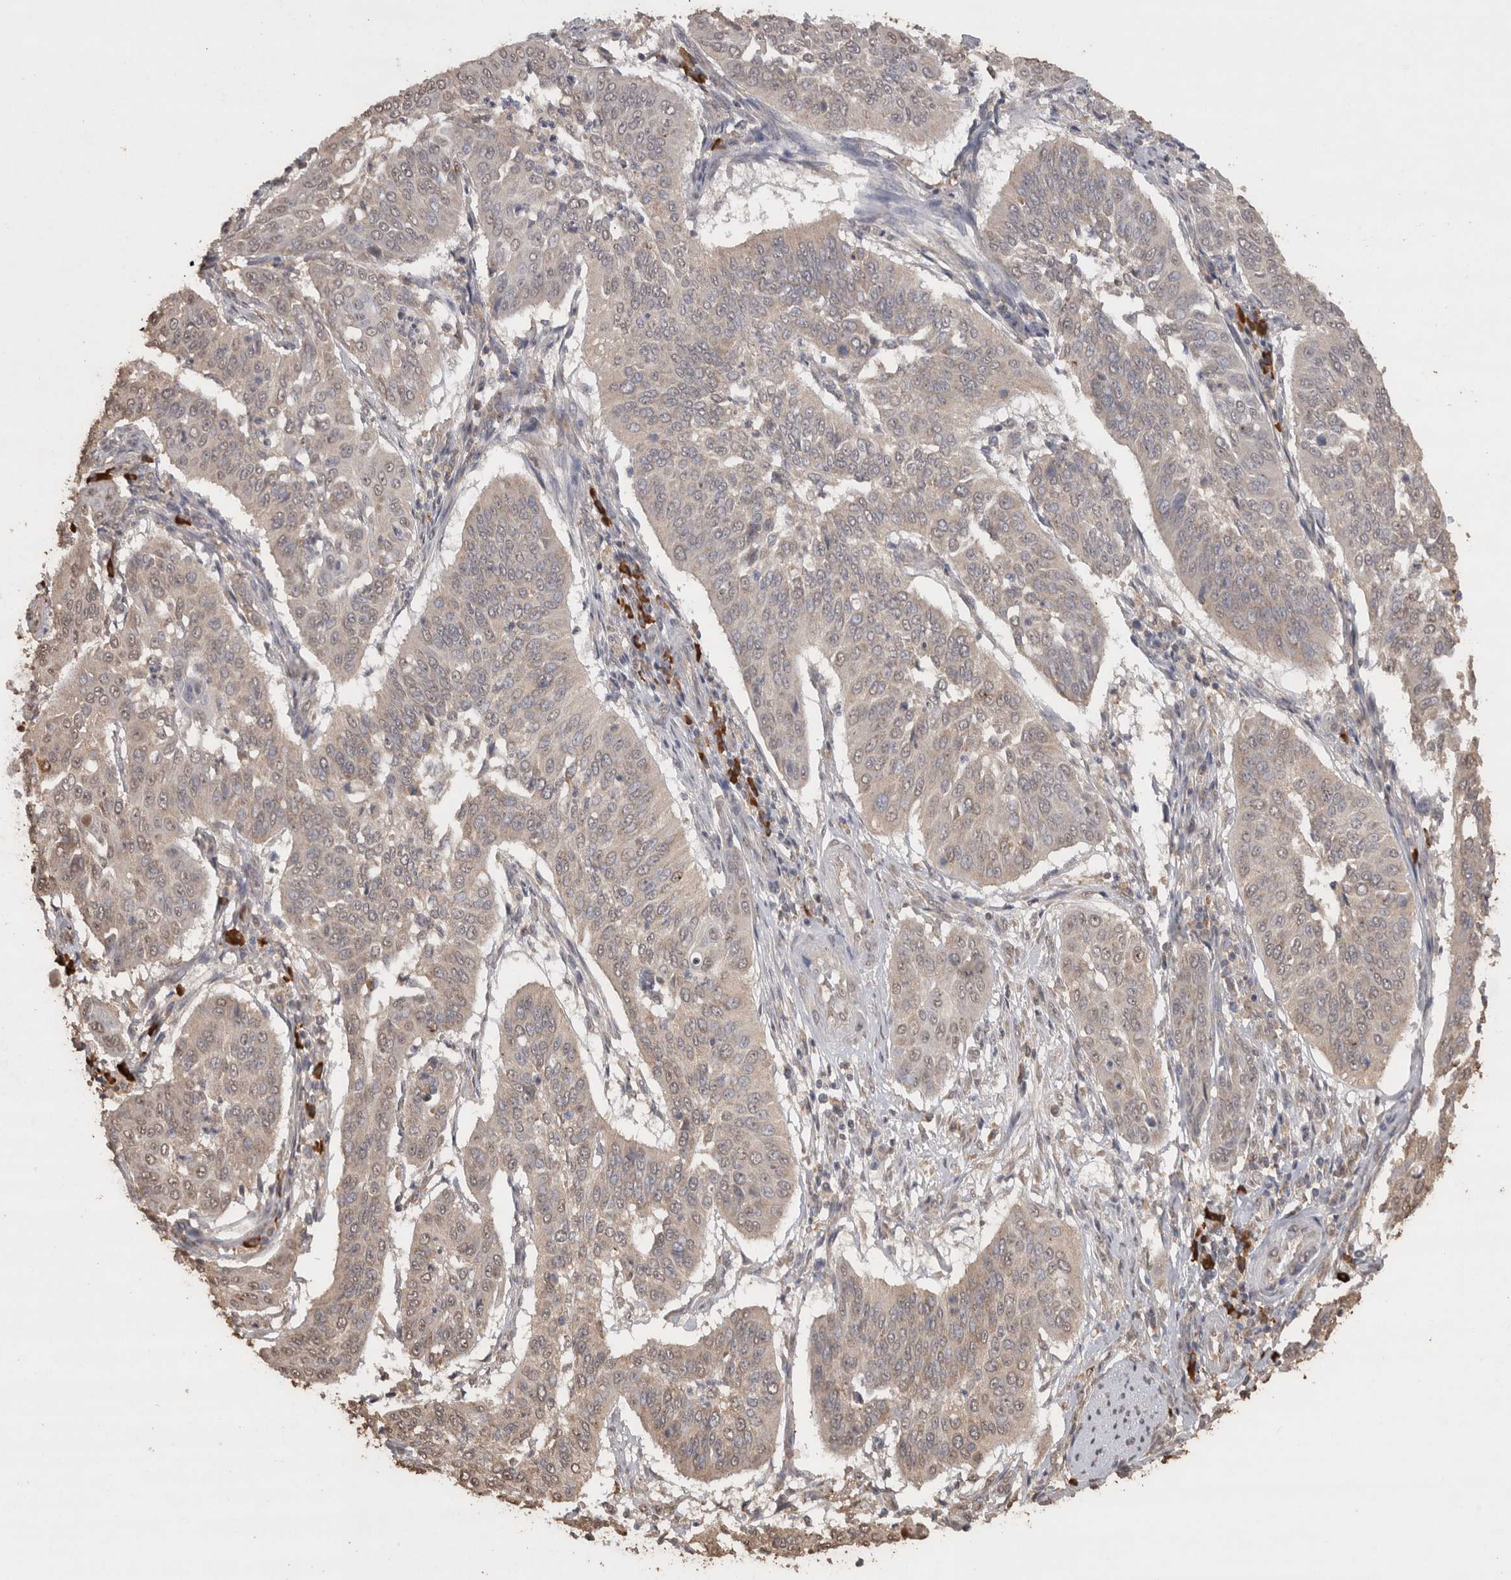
{"staining": {"intensity": "weak", "quantity": ">75%", "location": "cytoplasmic/membranous,nuclear"}, "tissue": "cervical cancer", "cell_type": "Tumor cells", "image_type": "cancer", "snomed": [{"axis": "morphology", "description": "Normal tissue, NOS"}, {"axis": "morphology", "description": "Squamous cell carcinoma, NOS"}, {"axis": "topography", "description": "Cervix"}], "caption": "A brown stain highlights weak cytoplasmic/membranous and nuclear expression of a protein in cervical cancer (squamous cell carcinoma) tumor cells.", "gene": "CRELD2", "patient": {"sex": "female", "age": 39}}